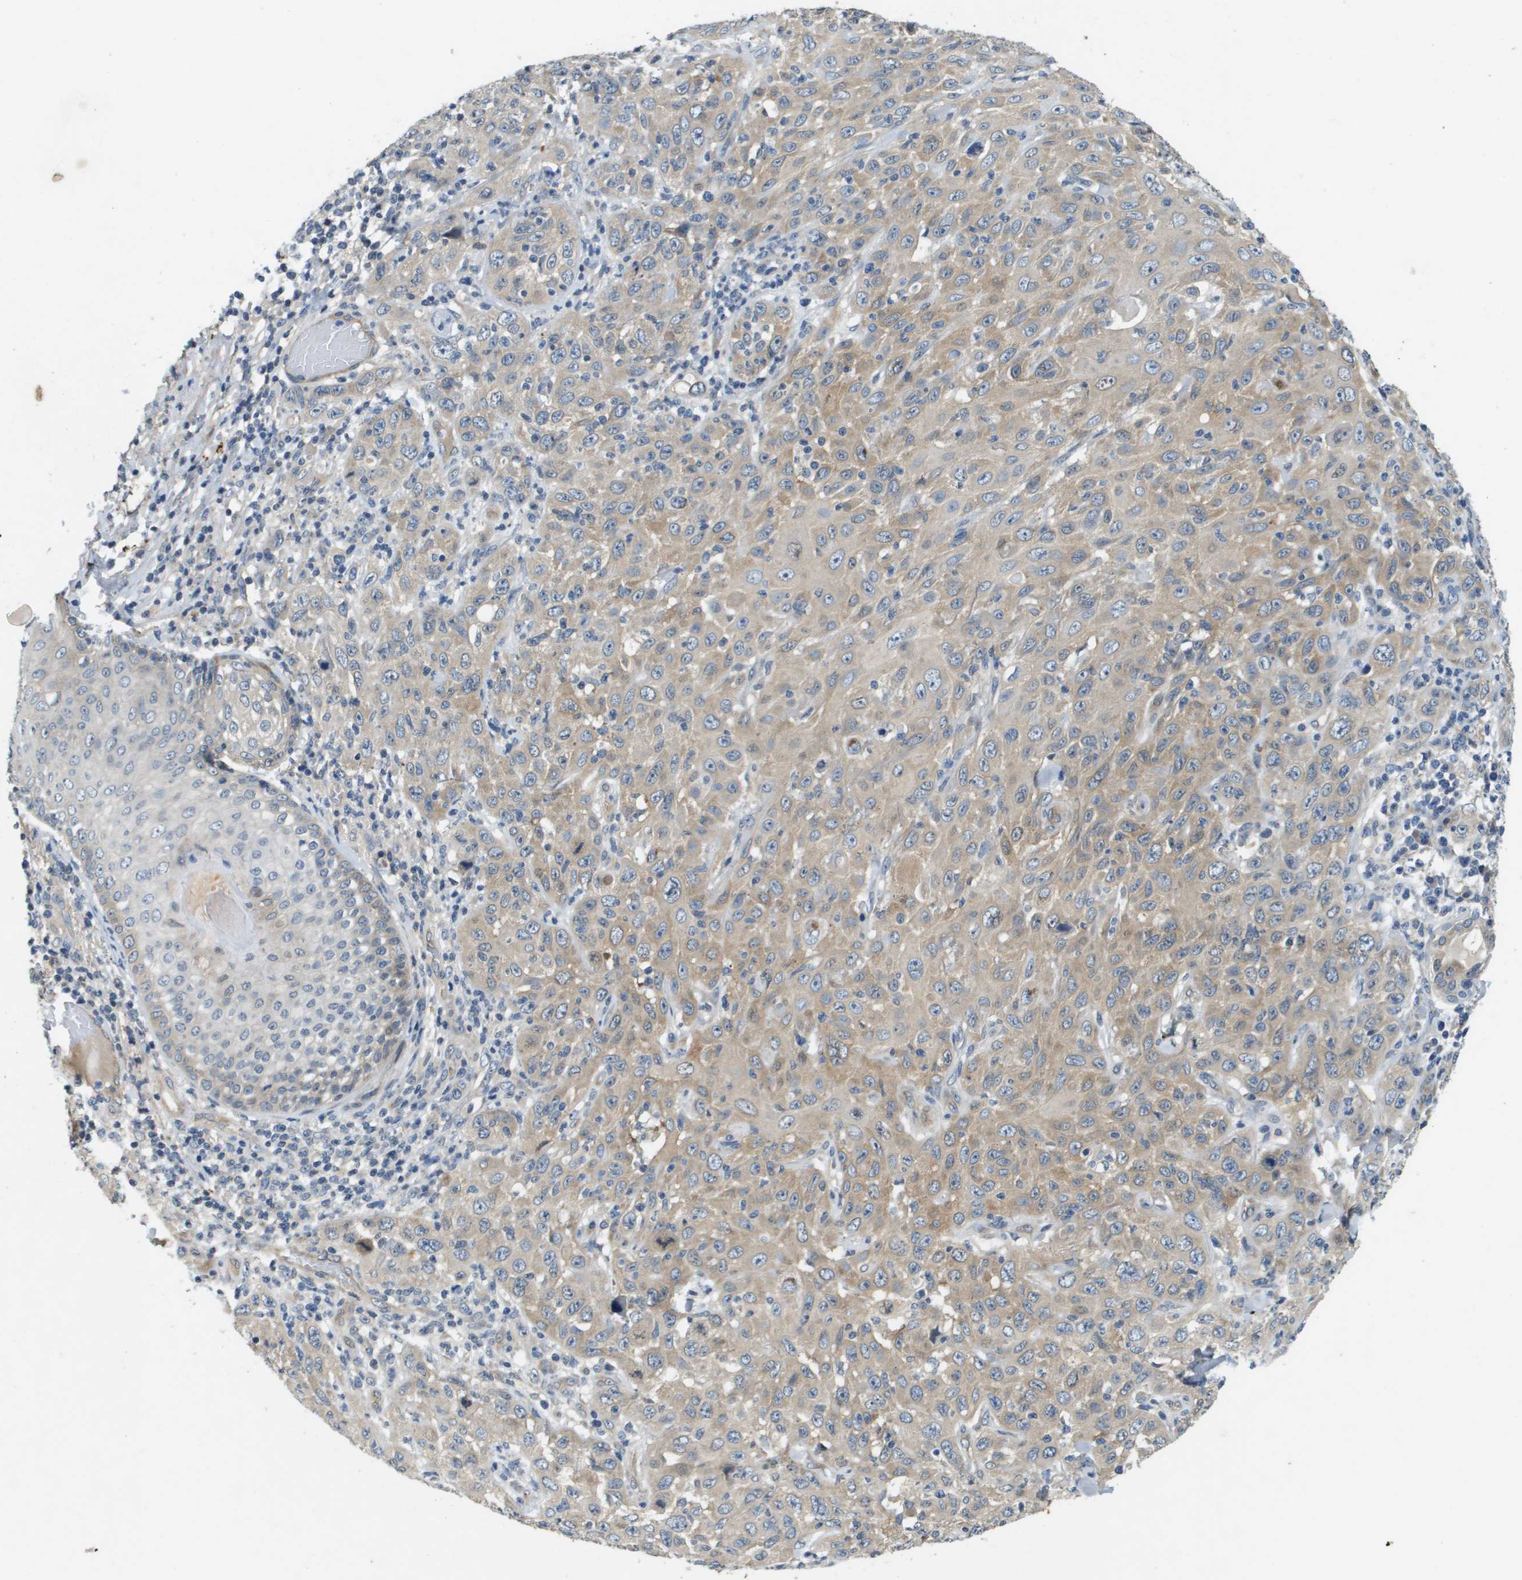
{"staining": {"intensity": "weak", "quantity": "25%-75%", "location": "cytoplasmic/membranous"}, "tissue": "skin cancer", "cell_type": "Tumor cells", "image_type": "cancer", "snomed": [{"axis": "morphology", "description": "Squamous cell carcinoma, NOS"}, {"axis": "topography", "description": "Skin"}], "caption": "A brown stain highlights weak cytoplasmic/membranous staining of a protein in human skin cancer tumor cells. Ihc stains the protein in brown and the nuclei are stained blue.", "gene": "PGAP3", "patient": {"sex": "female", "age": 88}}